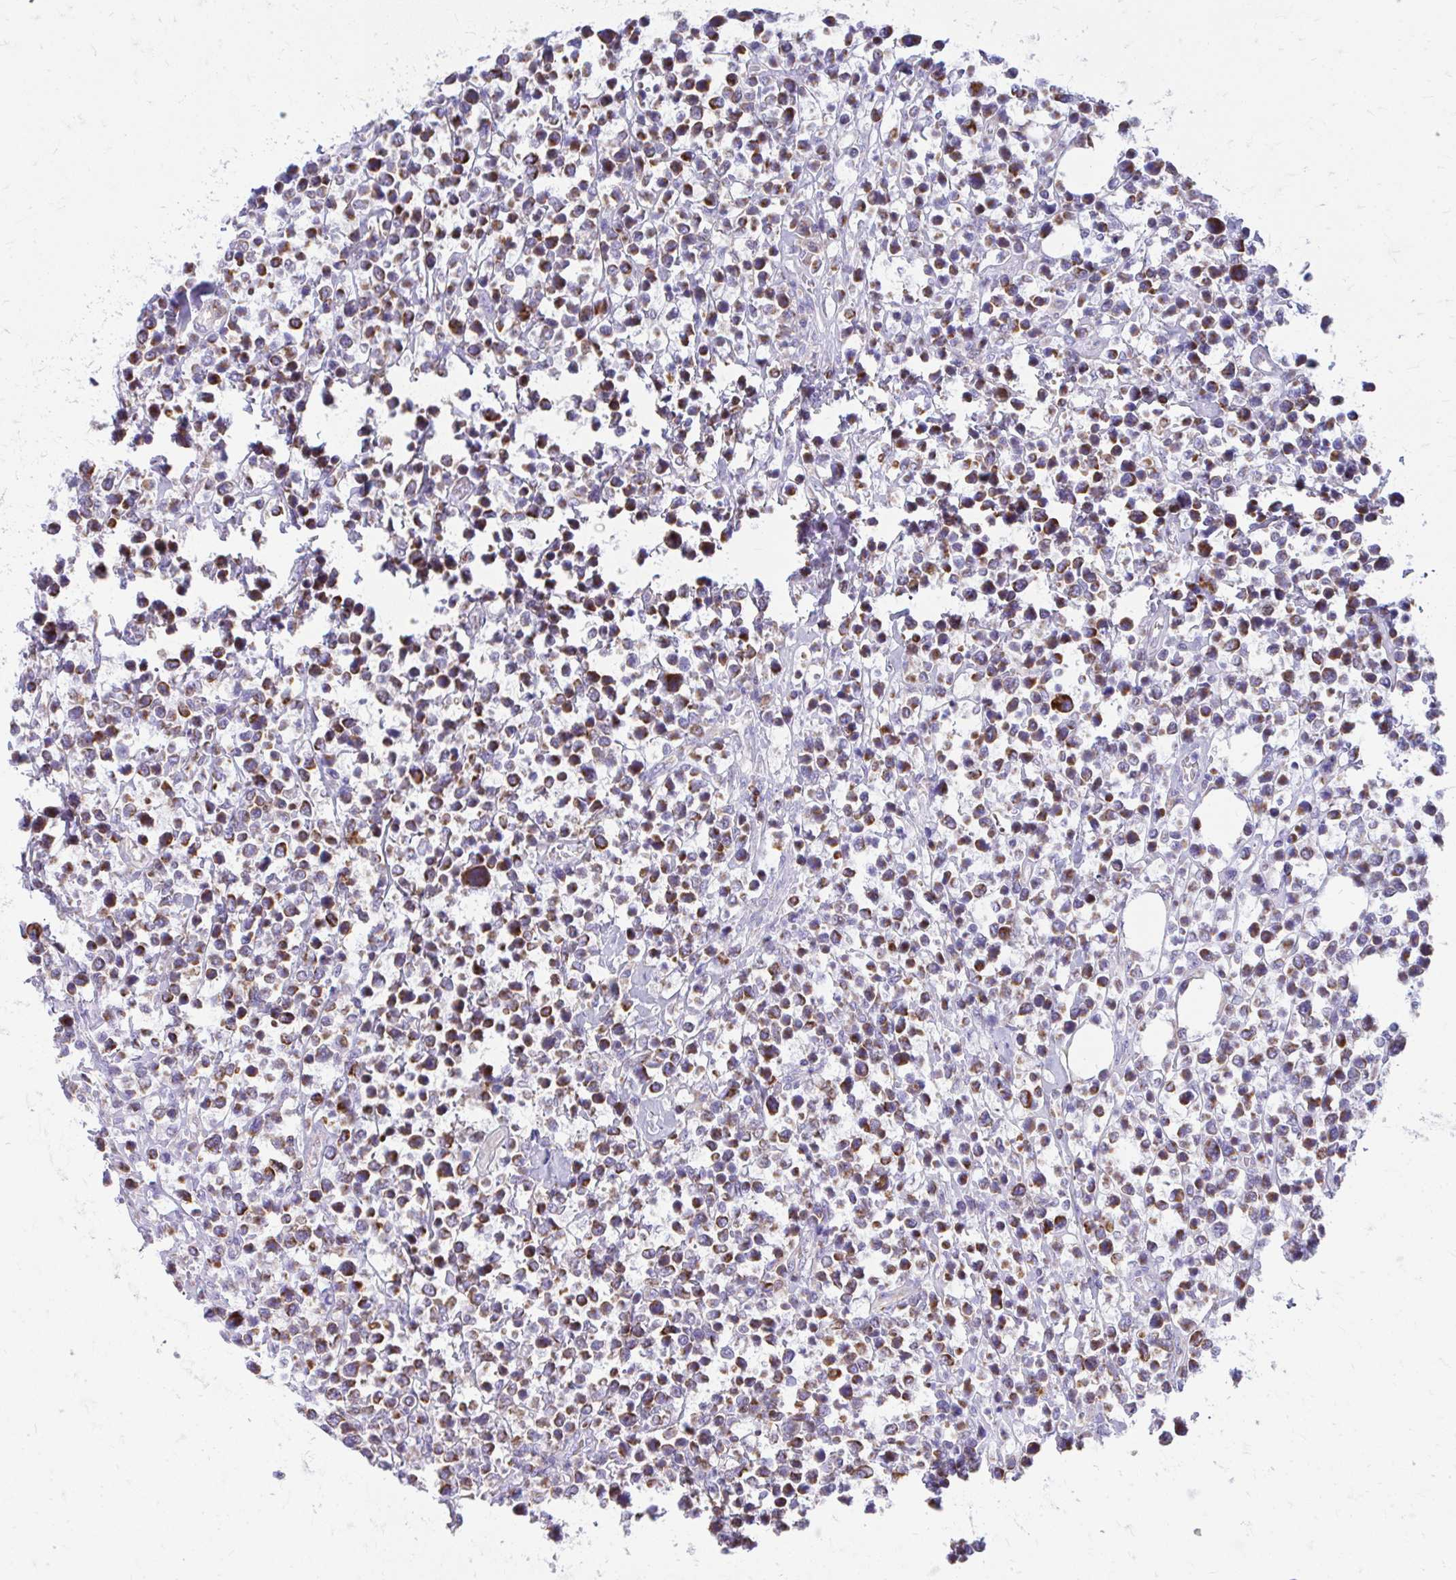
{"staining": {"intensity": "strong", "quantity": "25%-75%", "location": "cytoplasmic/membranous"}, "tissue": "lymphoma", "cell_type": "Tumor cells", "image_type": "cancer", "snomed": [{"axis": "morphology", "description": "Malignant lymphoma, non-Hodgkin's type, Low grade"}, {"axis": "topography", "description": "Lymph node"}], "caption": "Protein expression analysis of low-grade malignant lymphoma, non-Hodgkin's type displays strong cytoplasmic/membranous positivity in about 25%-75% of tumor cells. The staining was performed using DAB (3,3'-diaminobenzidine), with brown indicating positive protein expression. Nuclei are stained blue with hematoxylin.", "gene": "MRPL19", "patient": {"sex": "male", "age": 60}}